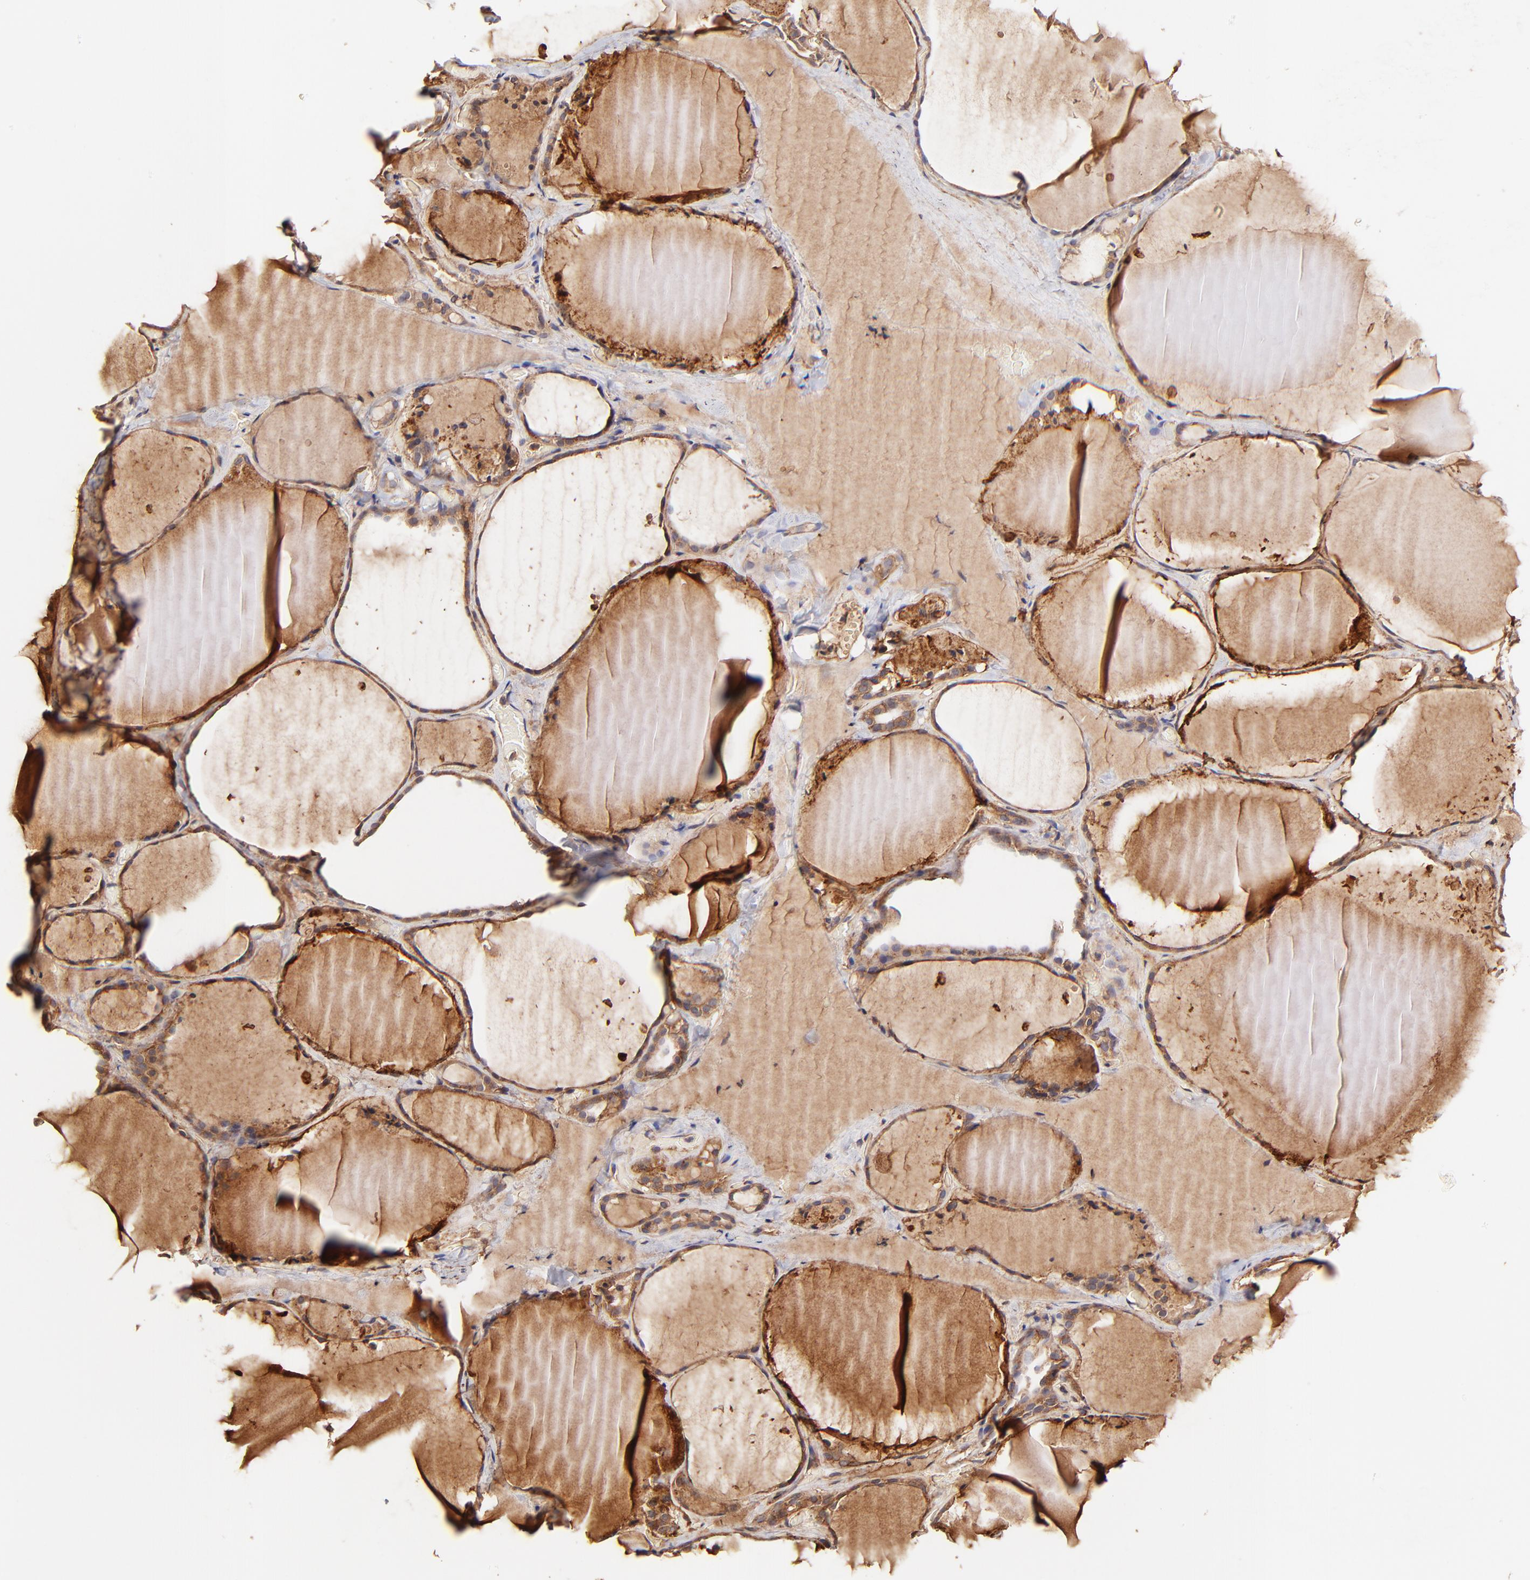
{"staining": {"intensity": "weak", "quantity": ">75%", "location": "cytoplasmic/membranous"}, "tissue": "thyroid gland", "cell_type": "Glandular cells", "image_type": "normal", "snomed": [{"axis": "morphology", "description": "Normal tissue, NOS"}, {"axis": "topography", "description": "Thyroid gland"}], "caption": "The immunohistochemical stain highlights weak cytoplasmic/membranous expression in glandular cells of benign thyroid gland.", "gene": "ITGB1", "patient": {"sex": "female", "age": 22}}